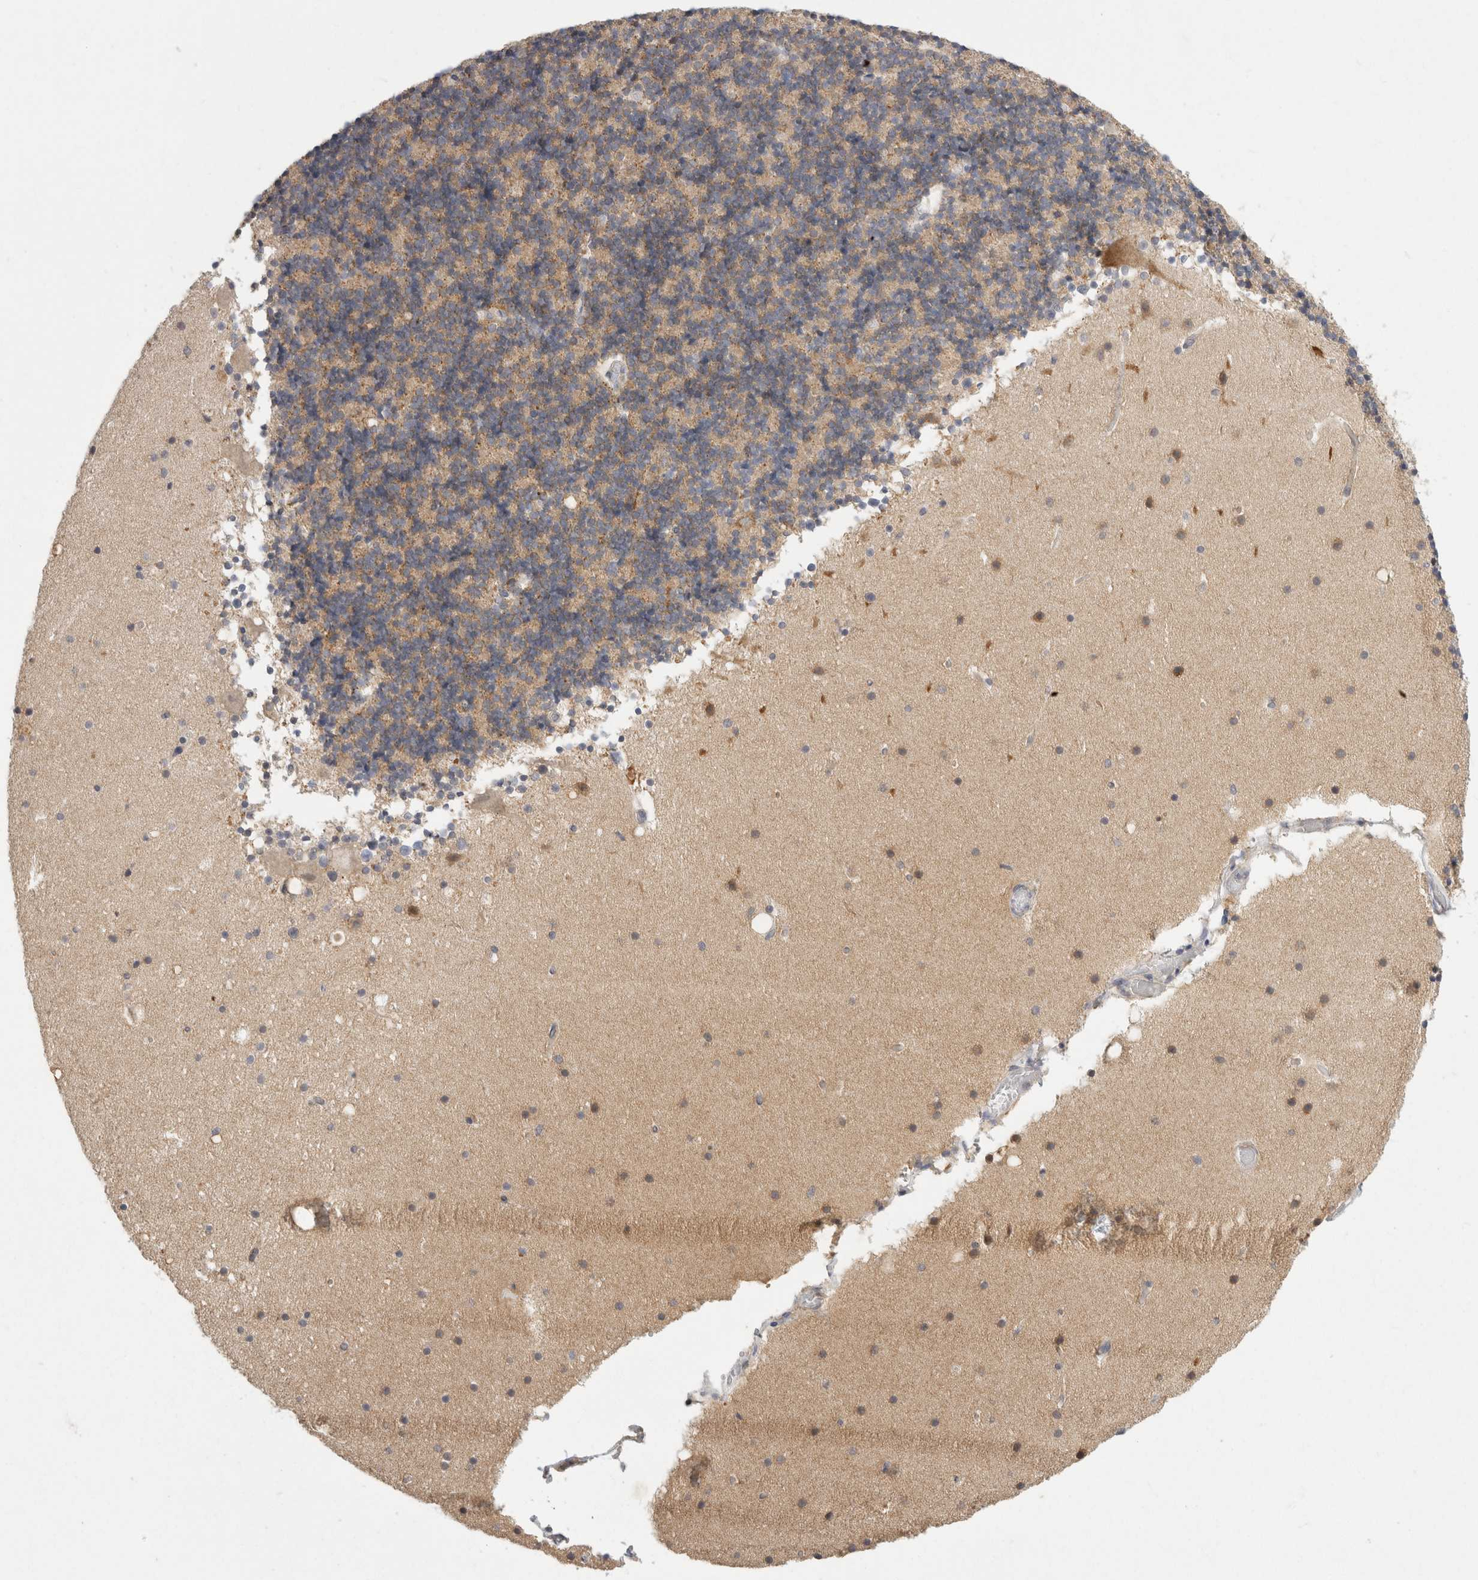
{"staining": {"intensity": "weak", "quantity": "25%-75%", "location": "cytoplasmic/membranous"}, "tissue": "cerebellum", "cell_type": "Cells in granular layer", "image_type": "normal", "snomed": [{"axis": "morphology", "description": "Normal tissue, NOS"}, {"axis": "topography", "description": "Cerebellum"}], "caption": "Protein expression by IHC displays weak cytoplasmic/membranous staining in approximately 25%-75% of cells in granular layer in benign cerebellum. The staining is performed using DAB (3,3'-diaminobenzidine) brown chromogen to label protein expression. The nuclei are counter-stained blue using hematoxylin.", "gene": "CHRM4", "patient": {"sex": "male", "age": 57}}